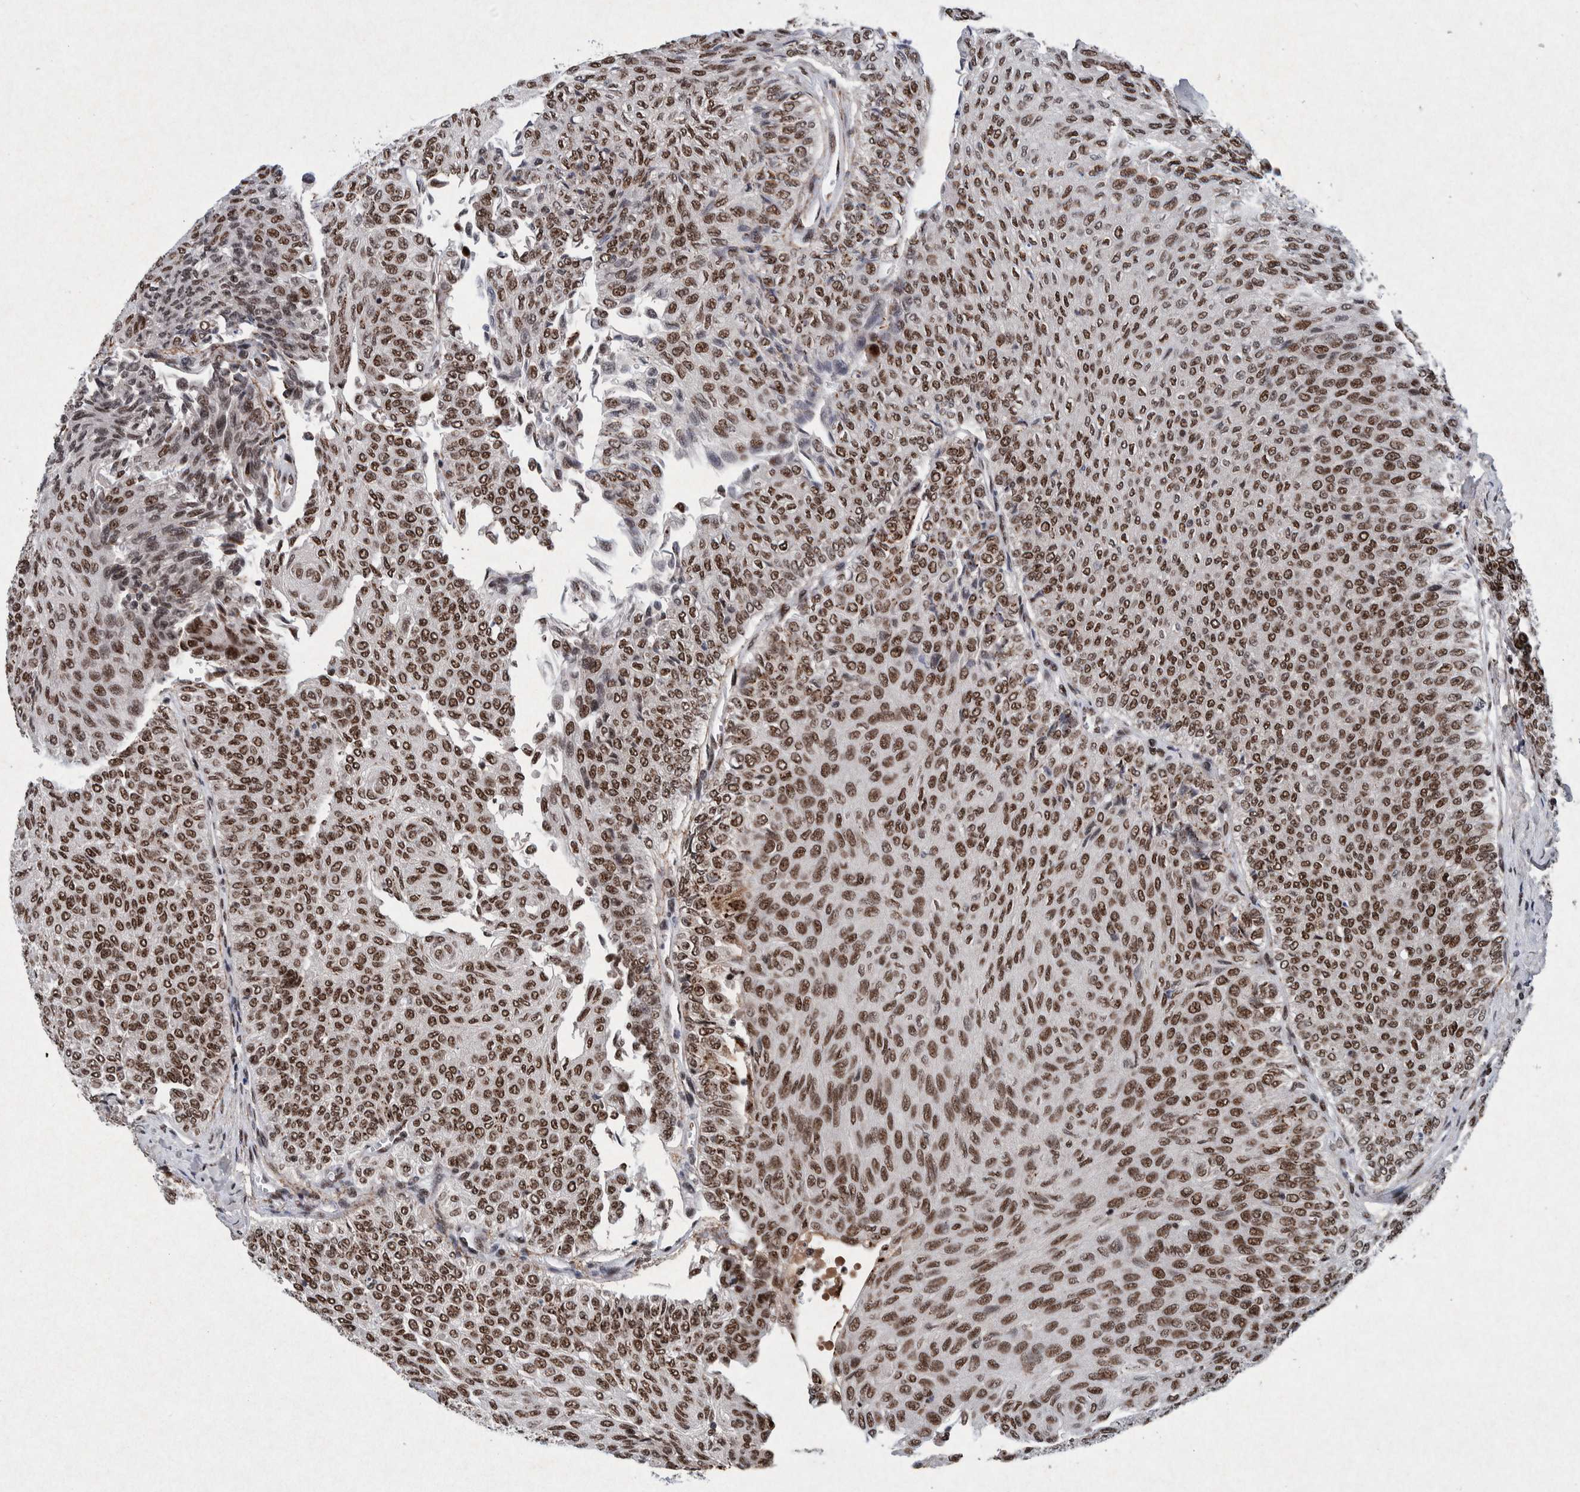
{"staining": {"intensity": "strong", "quantity": ">75%", "location": "nuclear"}, "tissue": "urothelial cancer", "cell_type": "Tumor cells", "image_type": "cancer", "snomed": [{"axis": "morphology", "description": "Urothelial carcinoma, Low grade"}, {"axis": "topography", "description": "Urinary bladder"}], "caption": "A histopathology image showing strong nuclear positivity in approximately >75% of tumor cells in urothelial carcinoma (low-grade), as visualized by brown immunohistochemical staining.", "gene": "TAF10", "patient": {"sex": "male", "age": 78}}